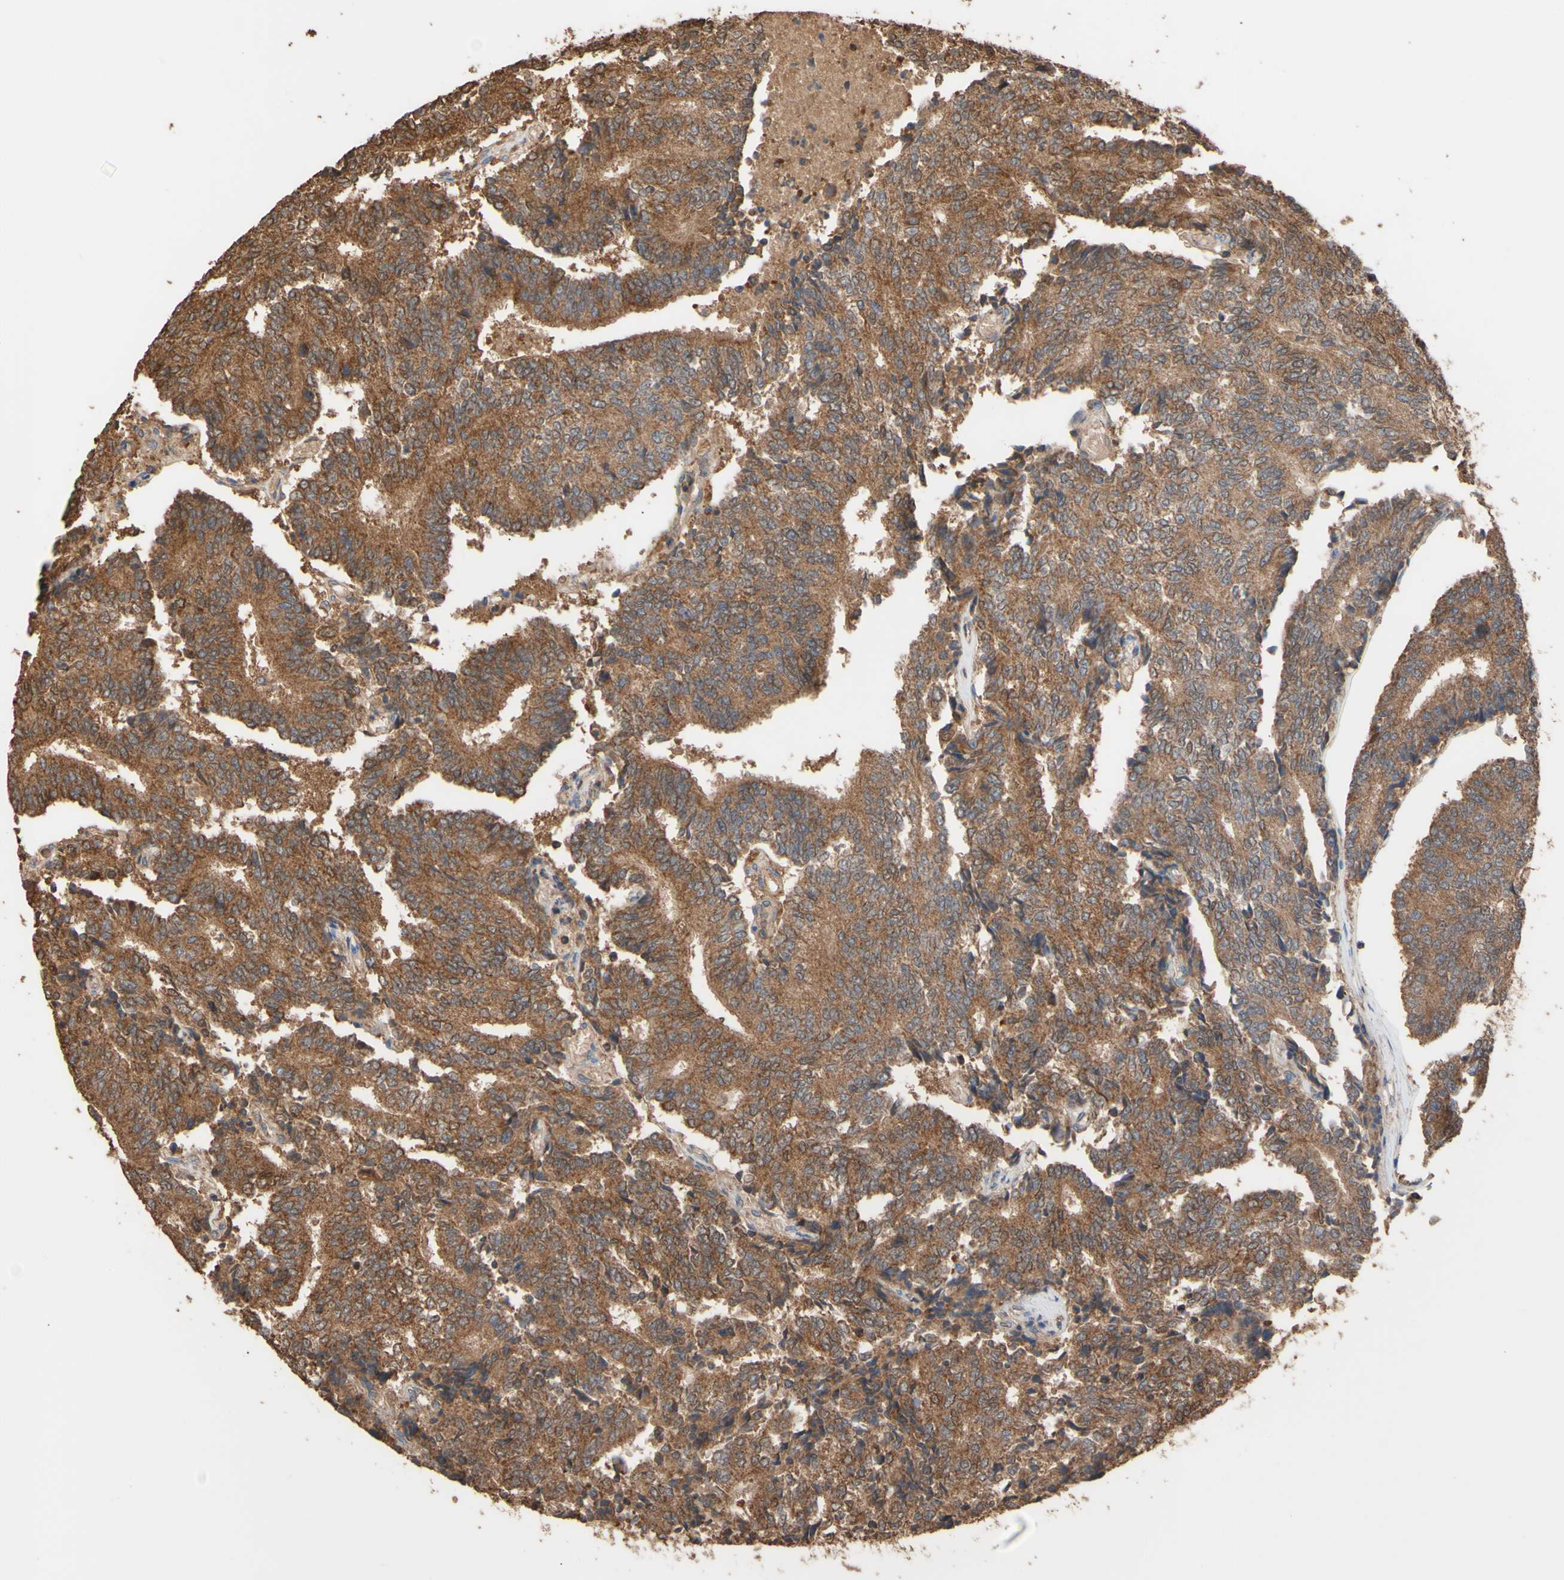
{"staining": {"intensity": "moderate", "quantity": ">75%", "location": "cytoplasmic/membranous"}, "tissue": "prostate cancer", "cell_type": "Tumor cells", "image_type": "cancer", "snomed": [{"axis": "morphology", "description": "Normal tissue, NOS"}, {"axis": "morphology", "description": "Adenocarcinoma, High grade"}, {"axis": "topography", "description": "Prostate"}, {"axis": "topography", "description": "Seminal veicle"}], "caption": "A brown stain labels moderate cytoplasmic/membranous positivity of a protein in adenocarcinoma (high-grade) (prostate) tumor cells.", "gene": "ALDH9A1", "patient": {"sex": "male", "age": 55}}